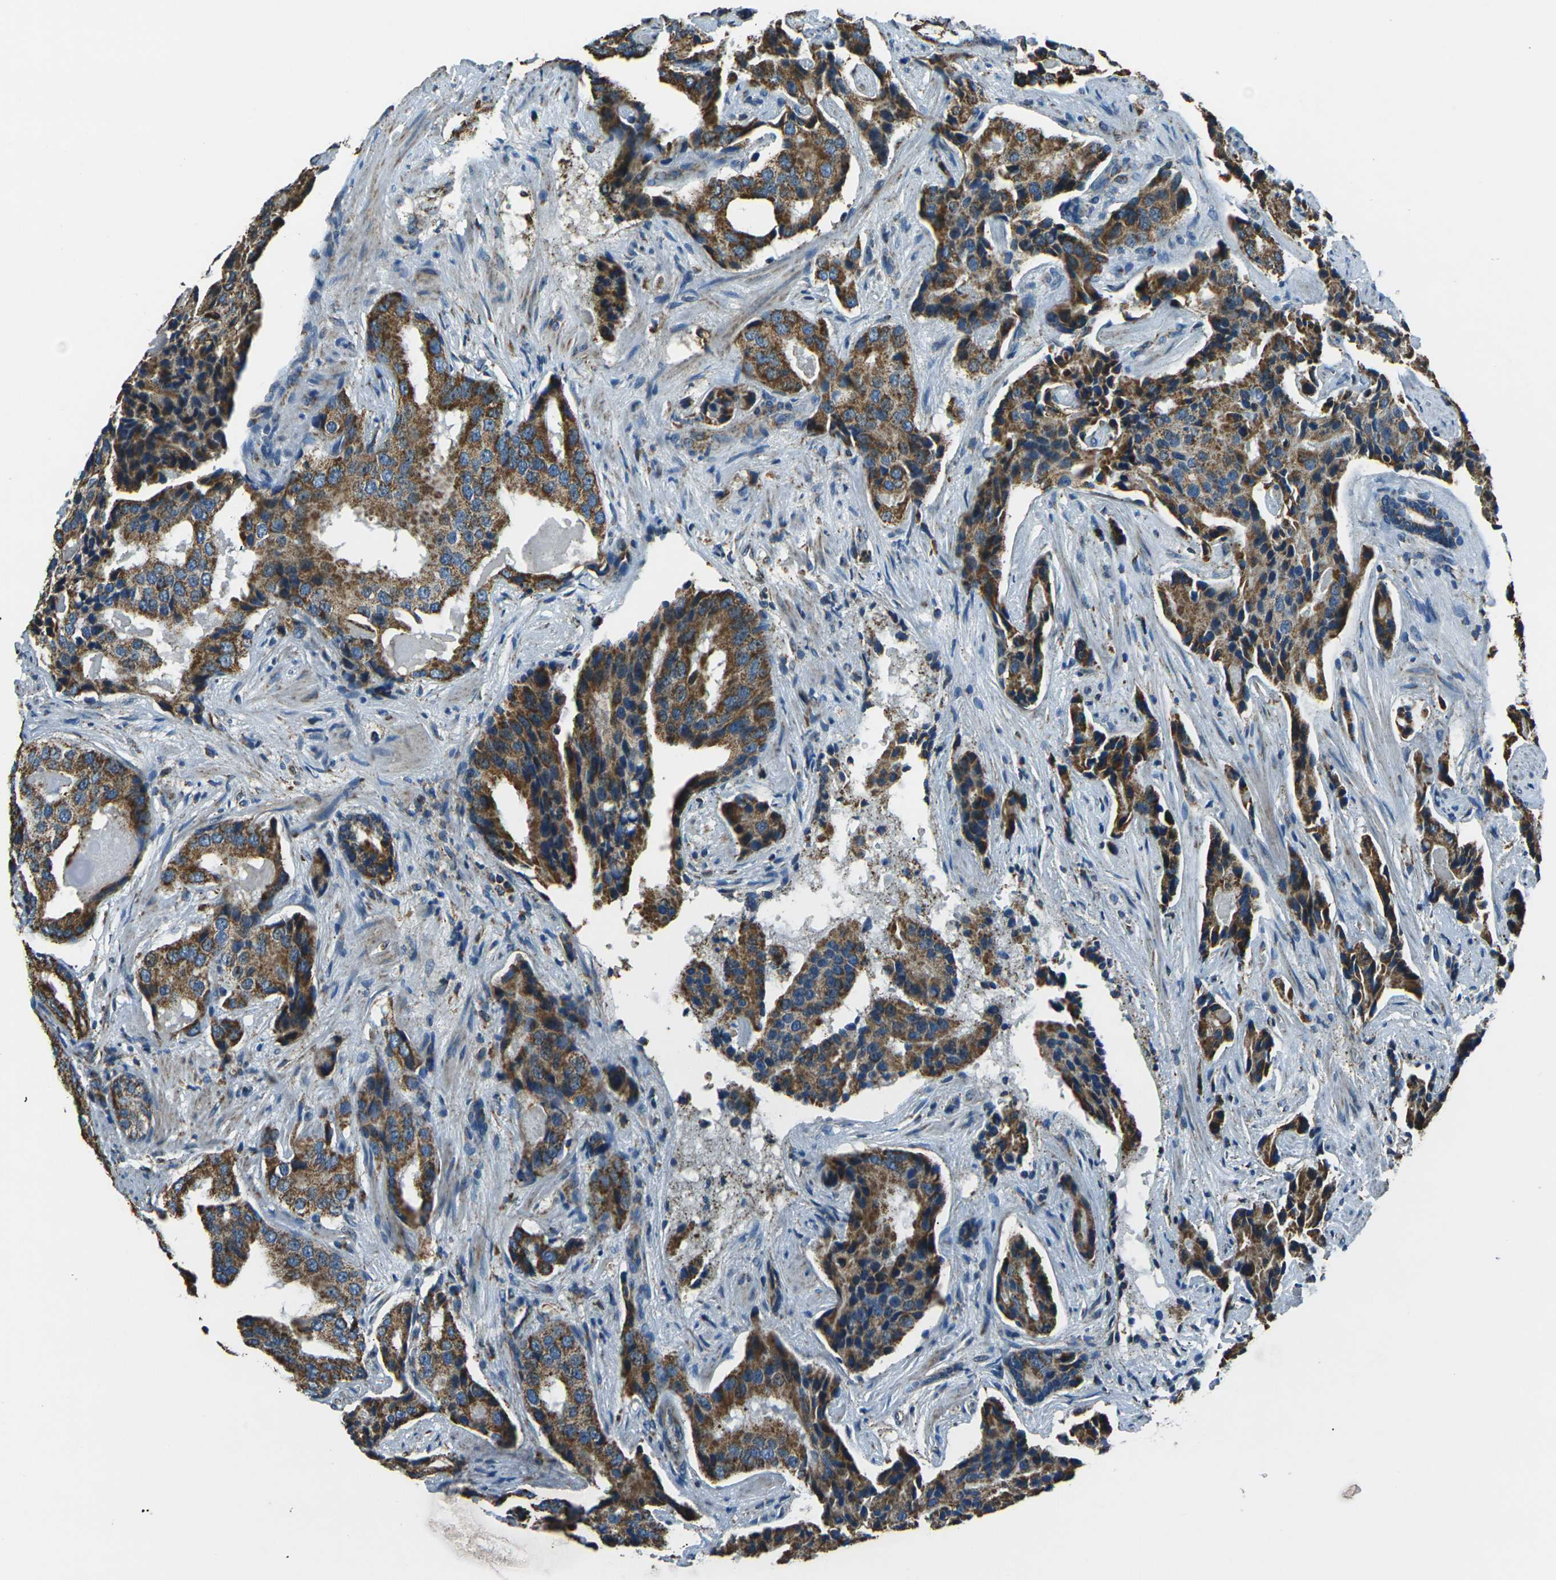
{"staining": {"intensity": "strong", "quantity": ">75%", "location": "cytoplasmic/membranous"}, "tissue": "prostate cancer", "cell_type": "Tumor cells", "image_type": "cancer", "snomed": [{"axis": "morphology", "description": "Adenocarcinoma, High grade"}, {"axis": "topography", "description": "Prostate"}], "caption": "Immunohistochemical staining of prostate adenocarcinoma (high-grade) shows high levels of strong cytoplasmic/membranous expression in approximately >75% of tumor cells.", "gene": "IRF3", "patient": {"sex": "male", "age": 58}}